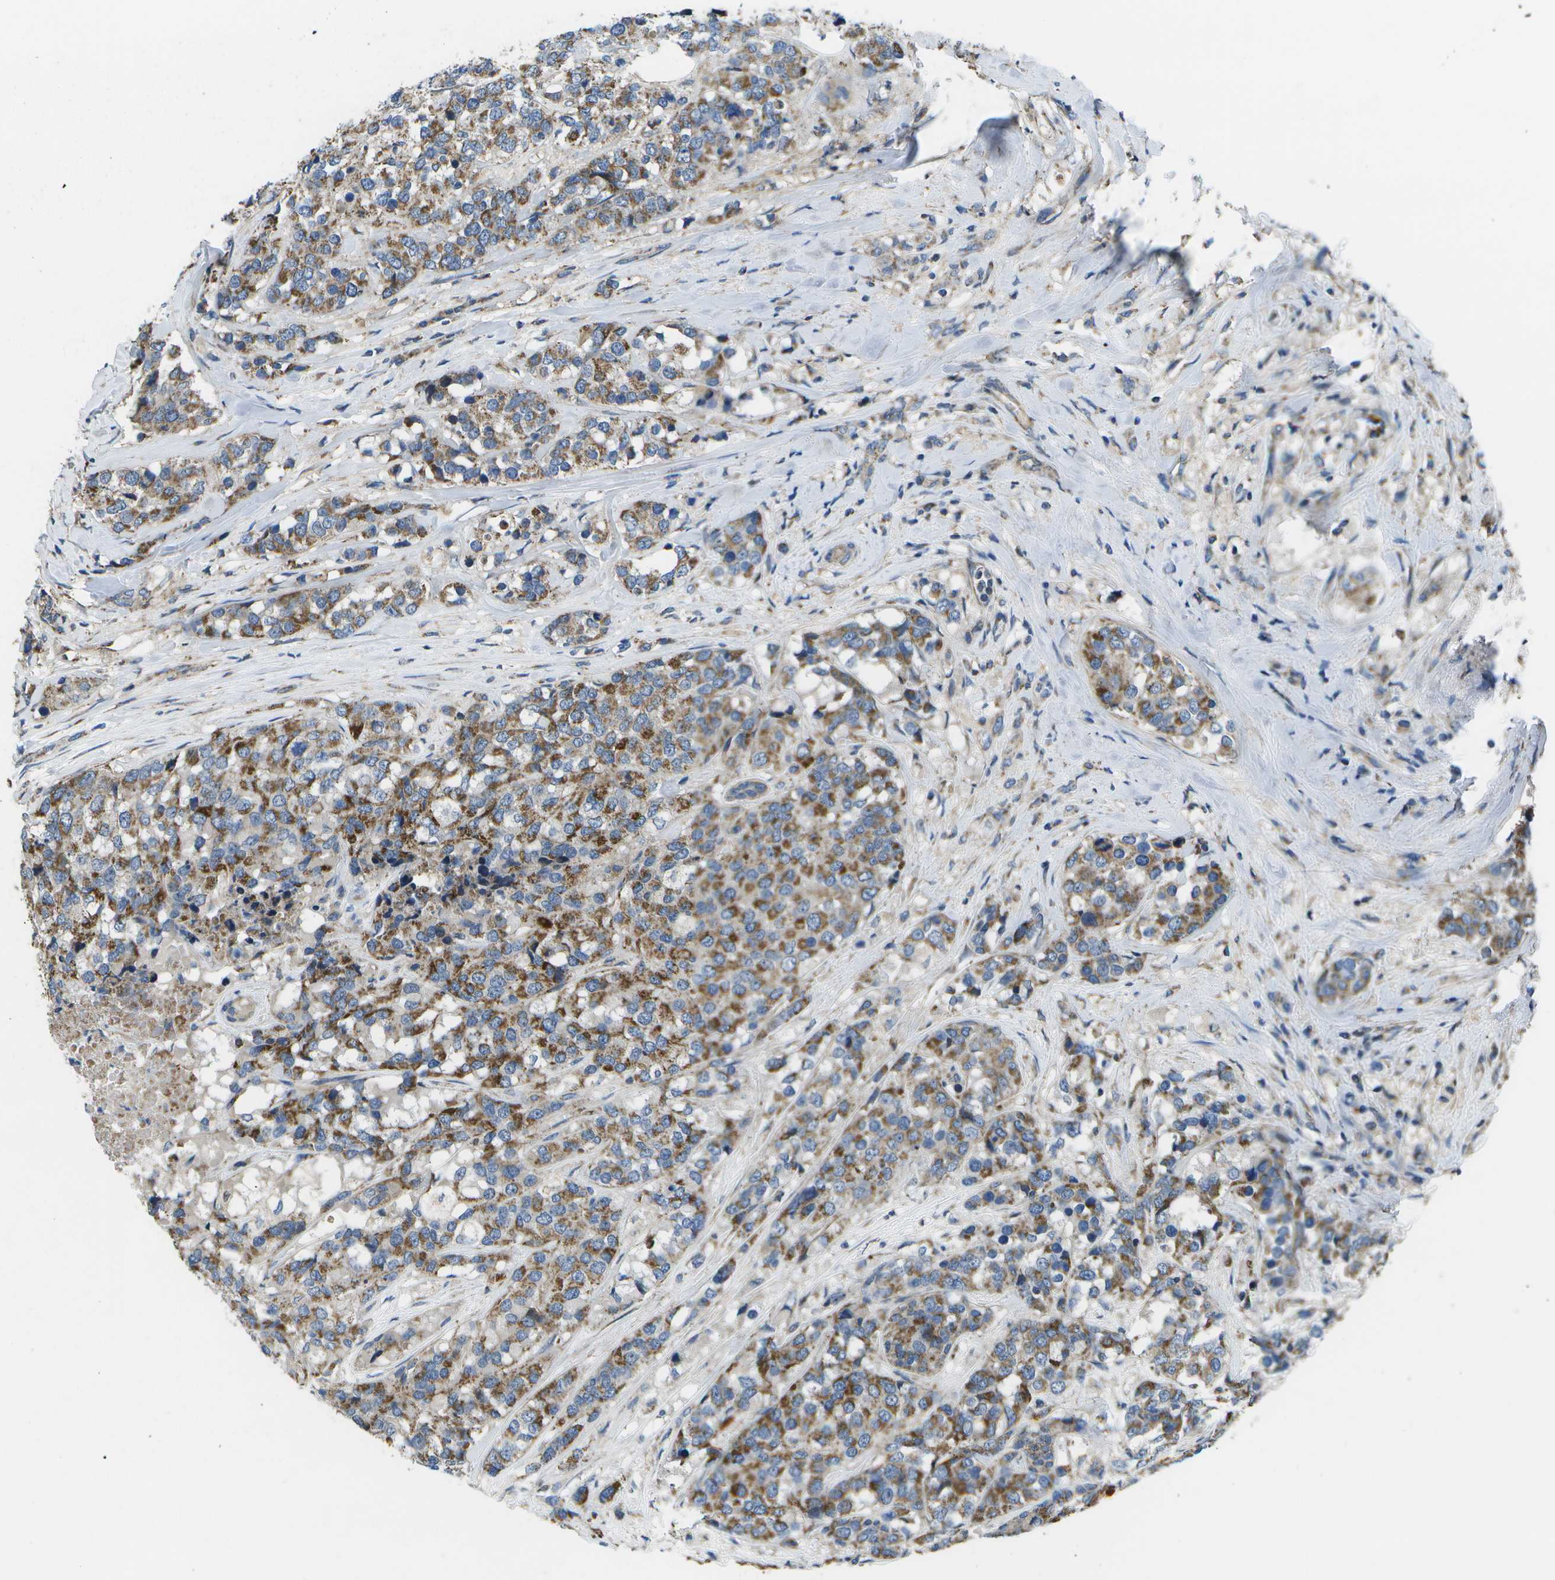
{"staining": {"intensity": "moderate", "quantity": ">75%", "location": "cytoplasmic/membranous"}, "tissue": "breast cancer", "cell_type": "Tumor cells", "image_type": "cancer", "snomed": [{"axis": "morphology", "description": "Lobular carcinoma"}, {"axis": "topography", "description": "Breast"}], "caption": "IHC (DAB (3,3'-diaminobenzidine)) staining of human breast lobular carcinoma exhibits moderate cytoplasmic/membranous protein expression in approximately >75% of tumor cells.", "gene": "MVK", "patient": {"sex": "female", "age": 59}}